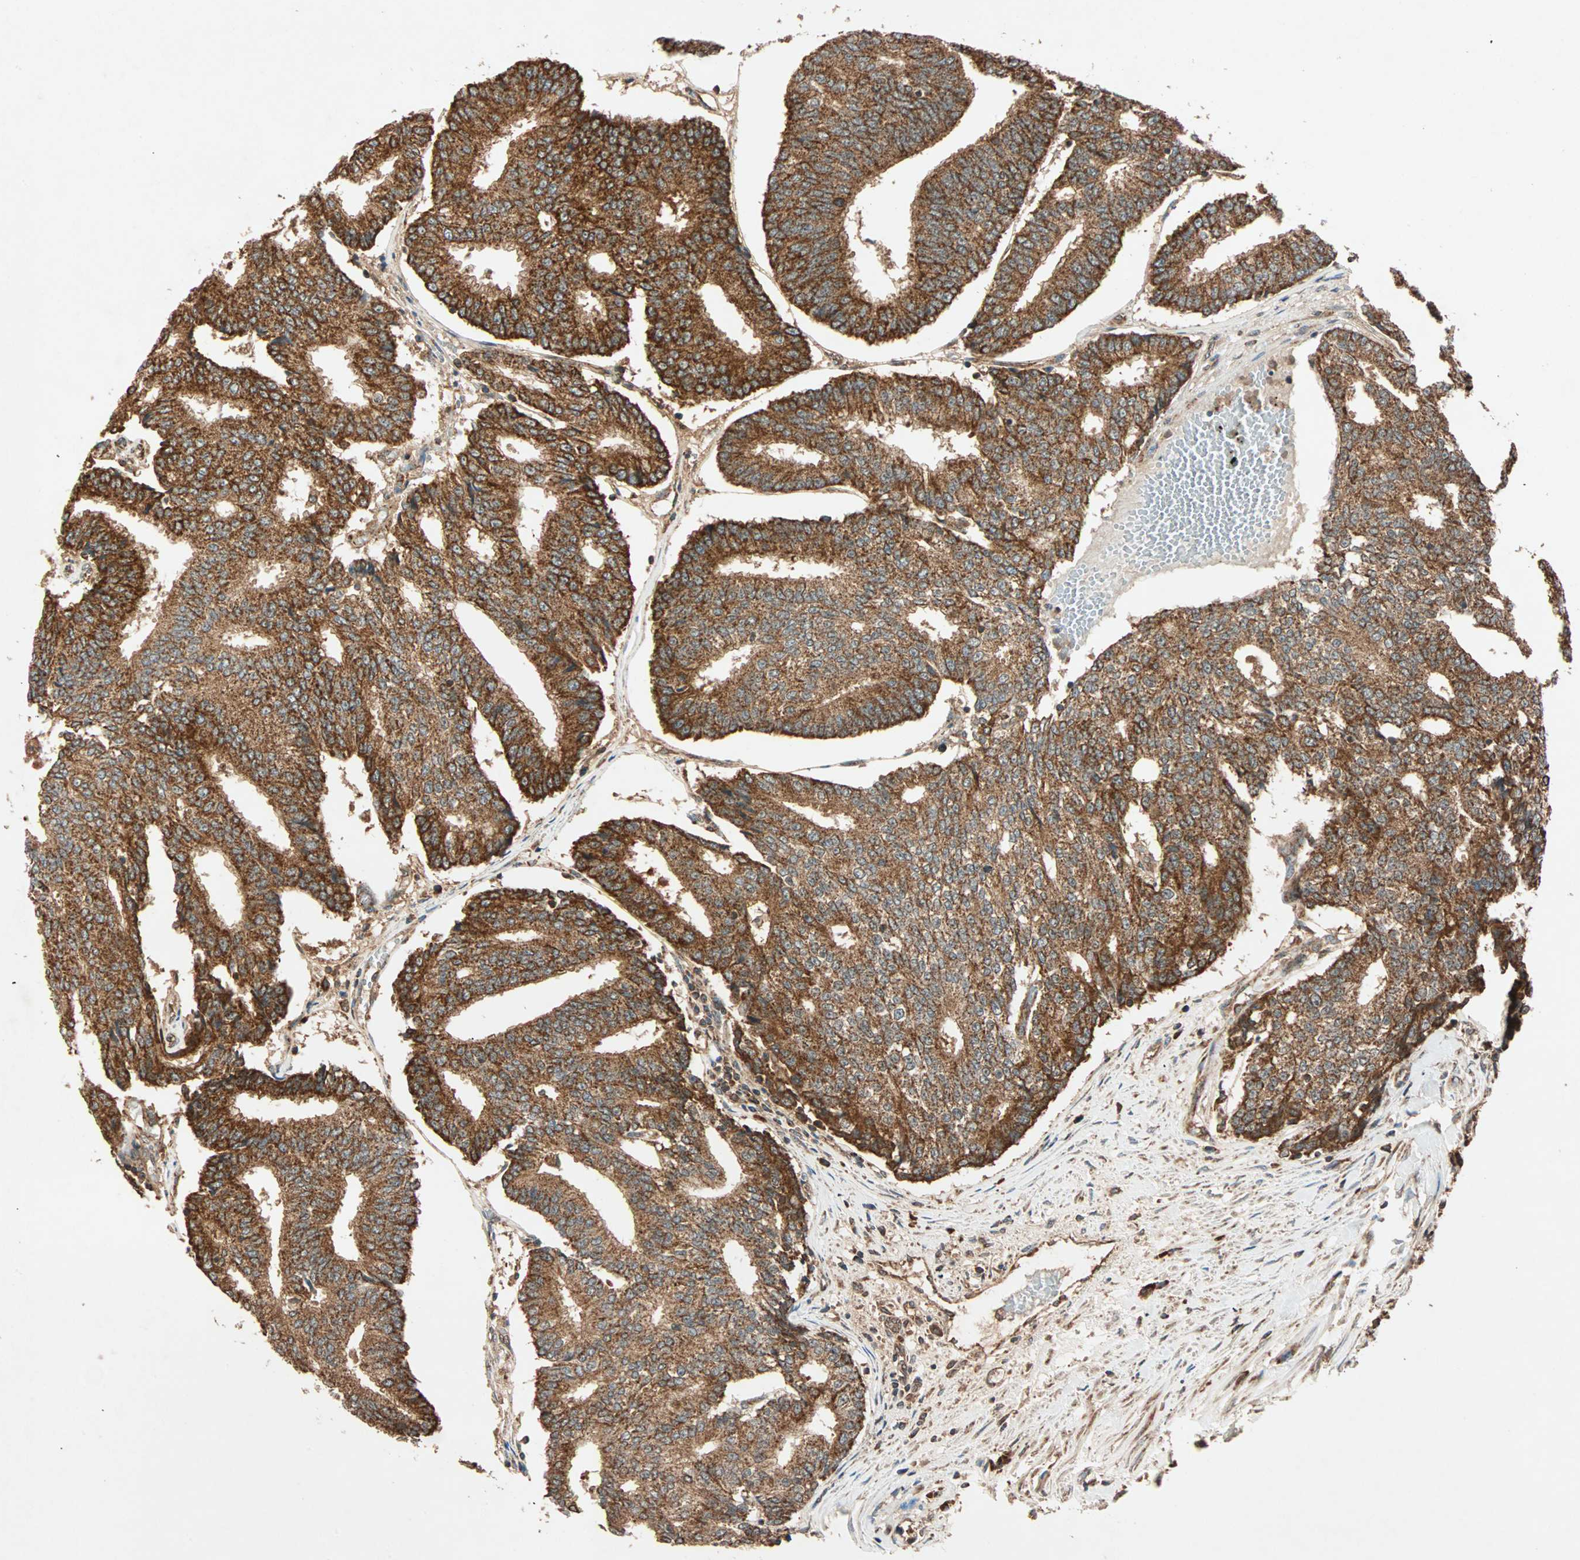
{"staining": {"intensity": "strong", "quantity": ">75%", "location": "cytoplasmic/membranous"}, "tissue": "prostate cancer", "cell_type": "Tumor cells", "image_type": "cancer", "snomed": [{"axis": "morphology", "description": "Adenocarcinoma, High grade"}, {"axis": "topography", "description": "Prostate"}], "caption": "The histopathology image reveals immunohistochemical staining of prostate cancer. There is strong cytoplasmic/membranous staining is identified in about >75% of tumor cells.", "gene": "MAPK1", "patient": {"sex": "male", "age": 55}}